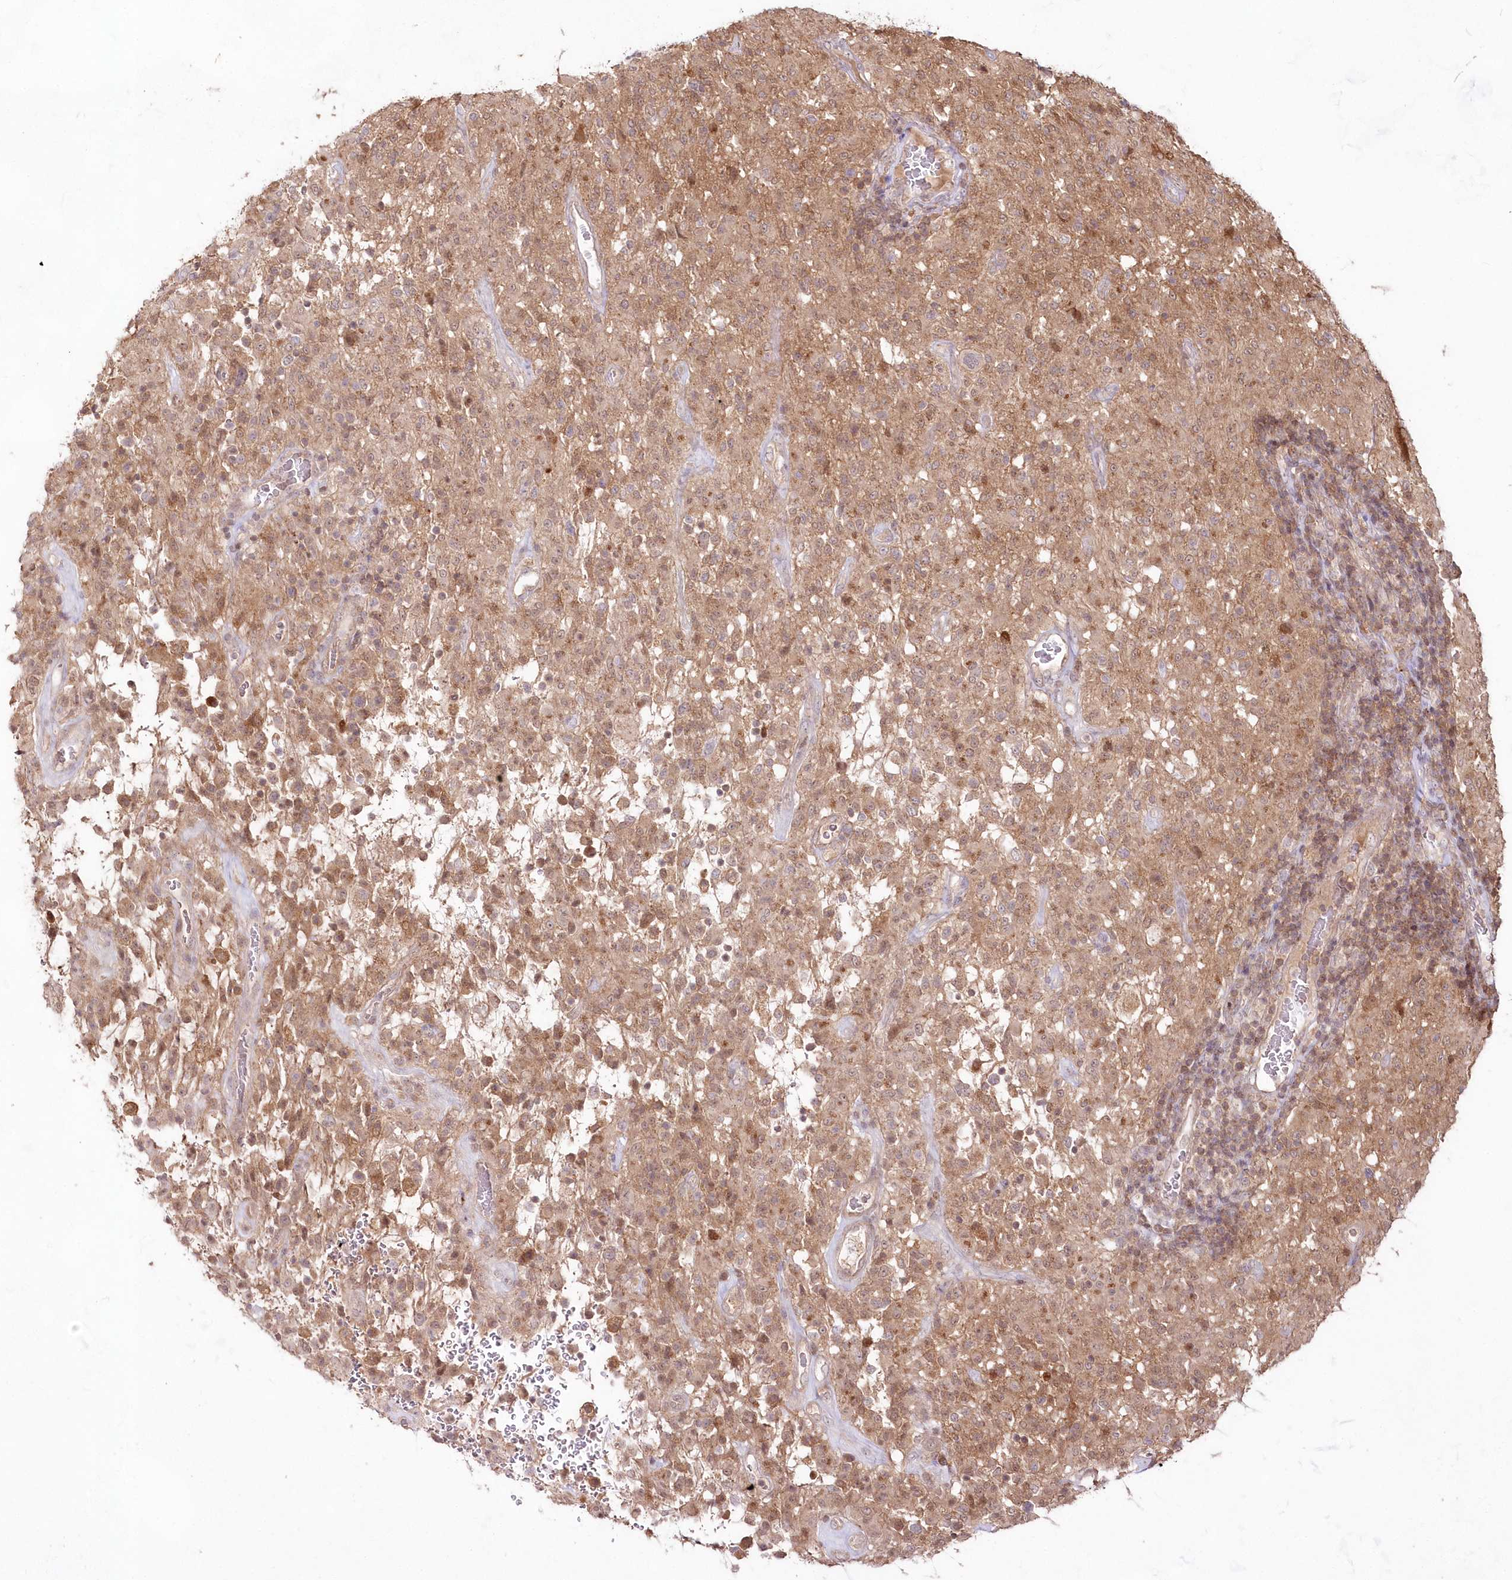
{"staining": {"intensity": "weak", "quantity": "25%-75%", "location": "cytoplasmic/membranous"}, "tissue": "glioma", "cell_type": "Tumor cells", "image_type": "cancer", "snomed": [{"axis": "morphology", "description": "Glioma, malignant, High grade"}, {"axis": "topography", "description": "Brain"}], "caption": "The micrograph displays immunohistochemical staining of glioma. There is weak cytoplasmic/membranous staining is seen in approximately 25%-75% of tumor cells.", "gene": "IMPA1", "patient": {"sex": "female", "age": 57}}